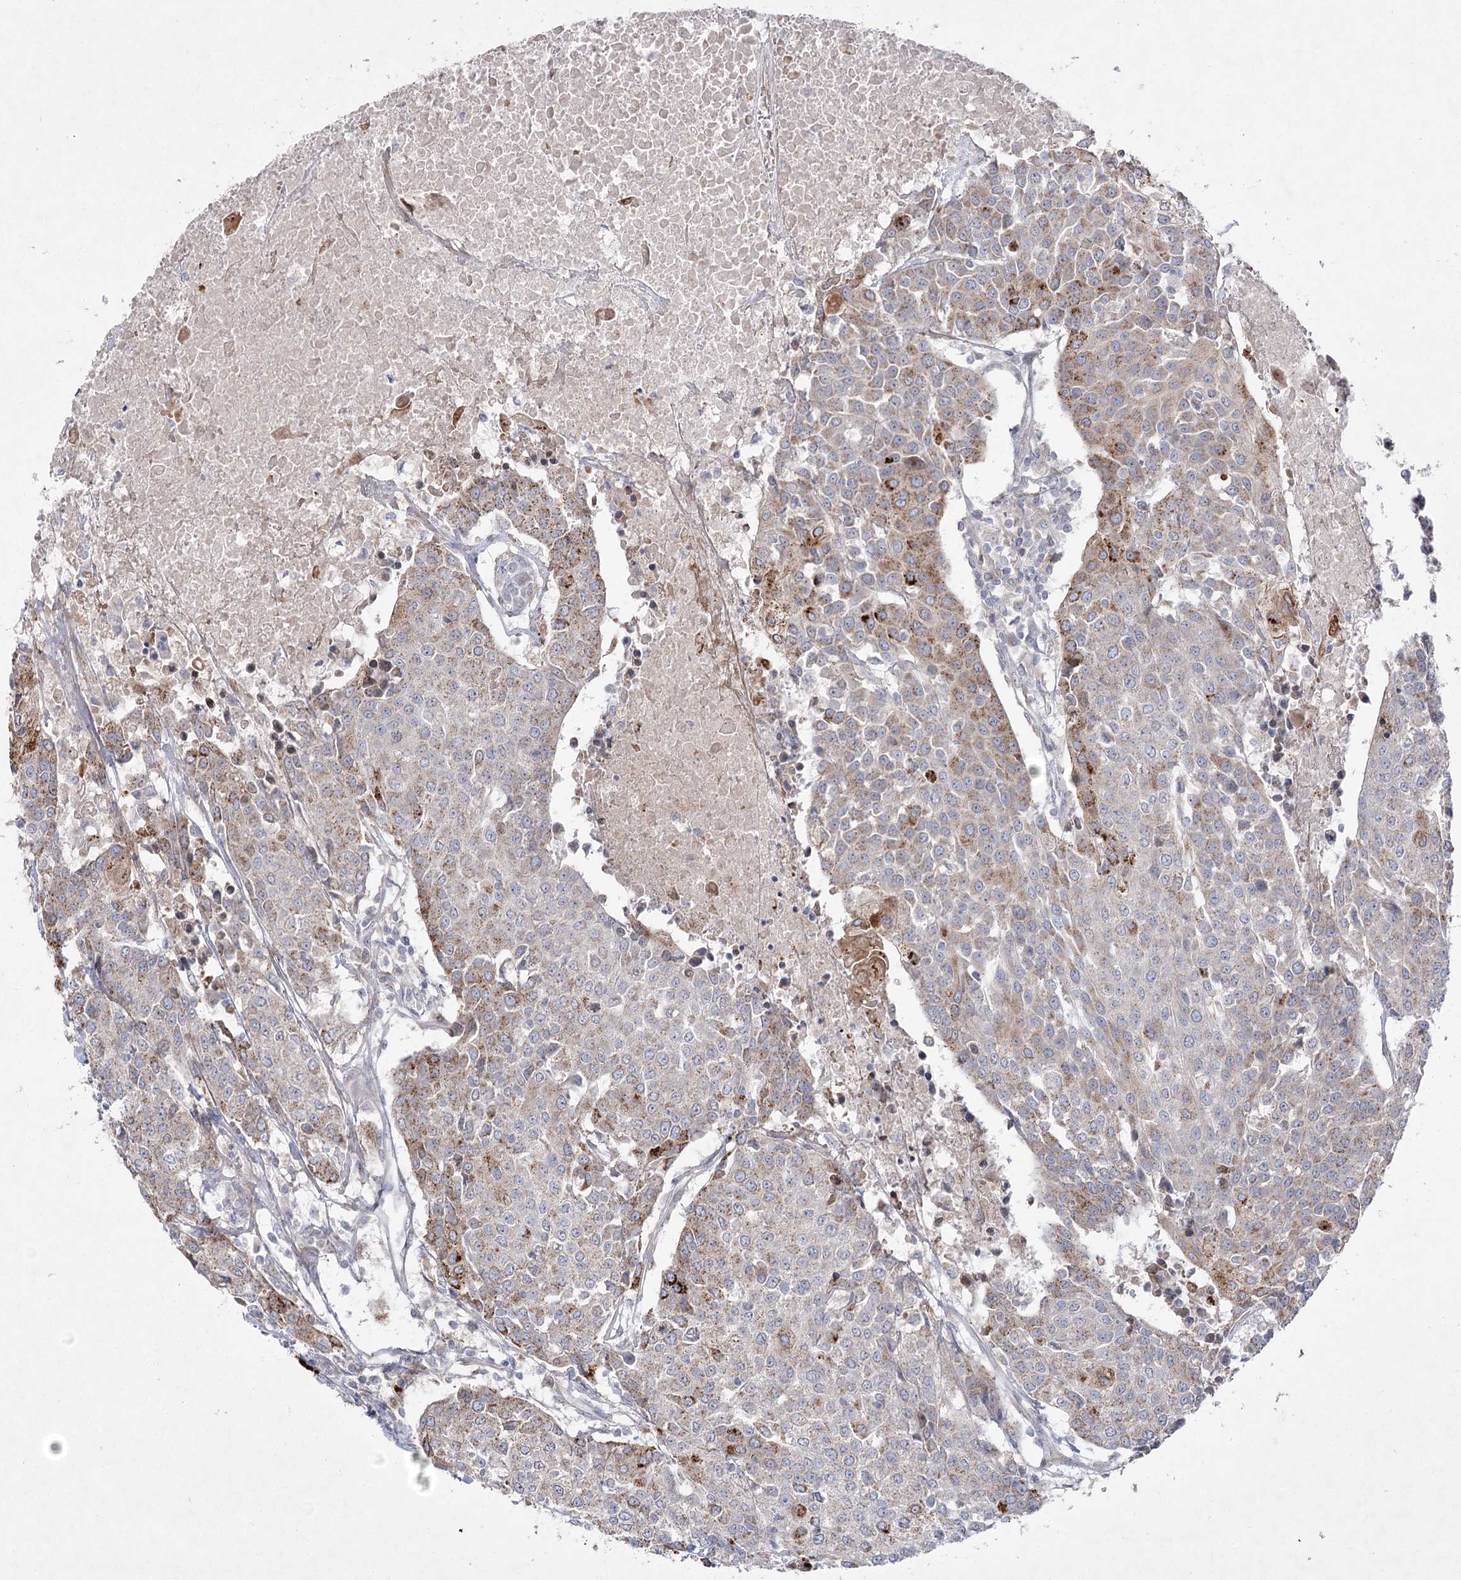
{"staining": {"intensity": "moderate", "quantity": "<25%", "location": "cytoplasmic/membranous"}, "tissue": "urothelial cancer", "cell_type": "Tumor cells", "image_type": "cancer", "snomed": [{"axis": "morphology", "description": "Urothelial carcinoma, High grade"}, {"axis": "topography", "description": "Urinary bladder"}], "caption": "This is a micrograph of immunohistochemistry (IHC) staining of urothelial cancer, which shows moderate expression in the cytoplasmic/membranous of tumor cells.", "gene": "SH3BP5L", "patient": {"sex": "female", "age": 85}}